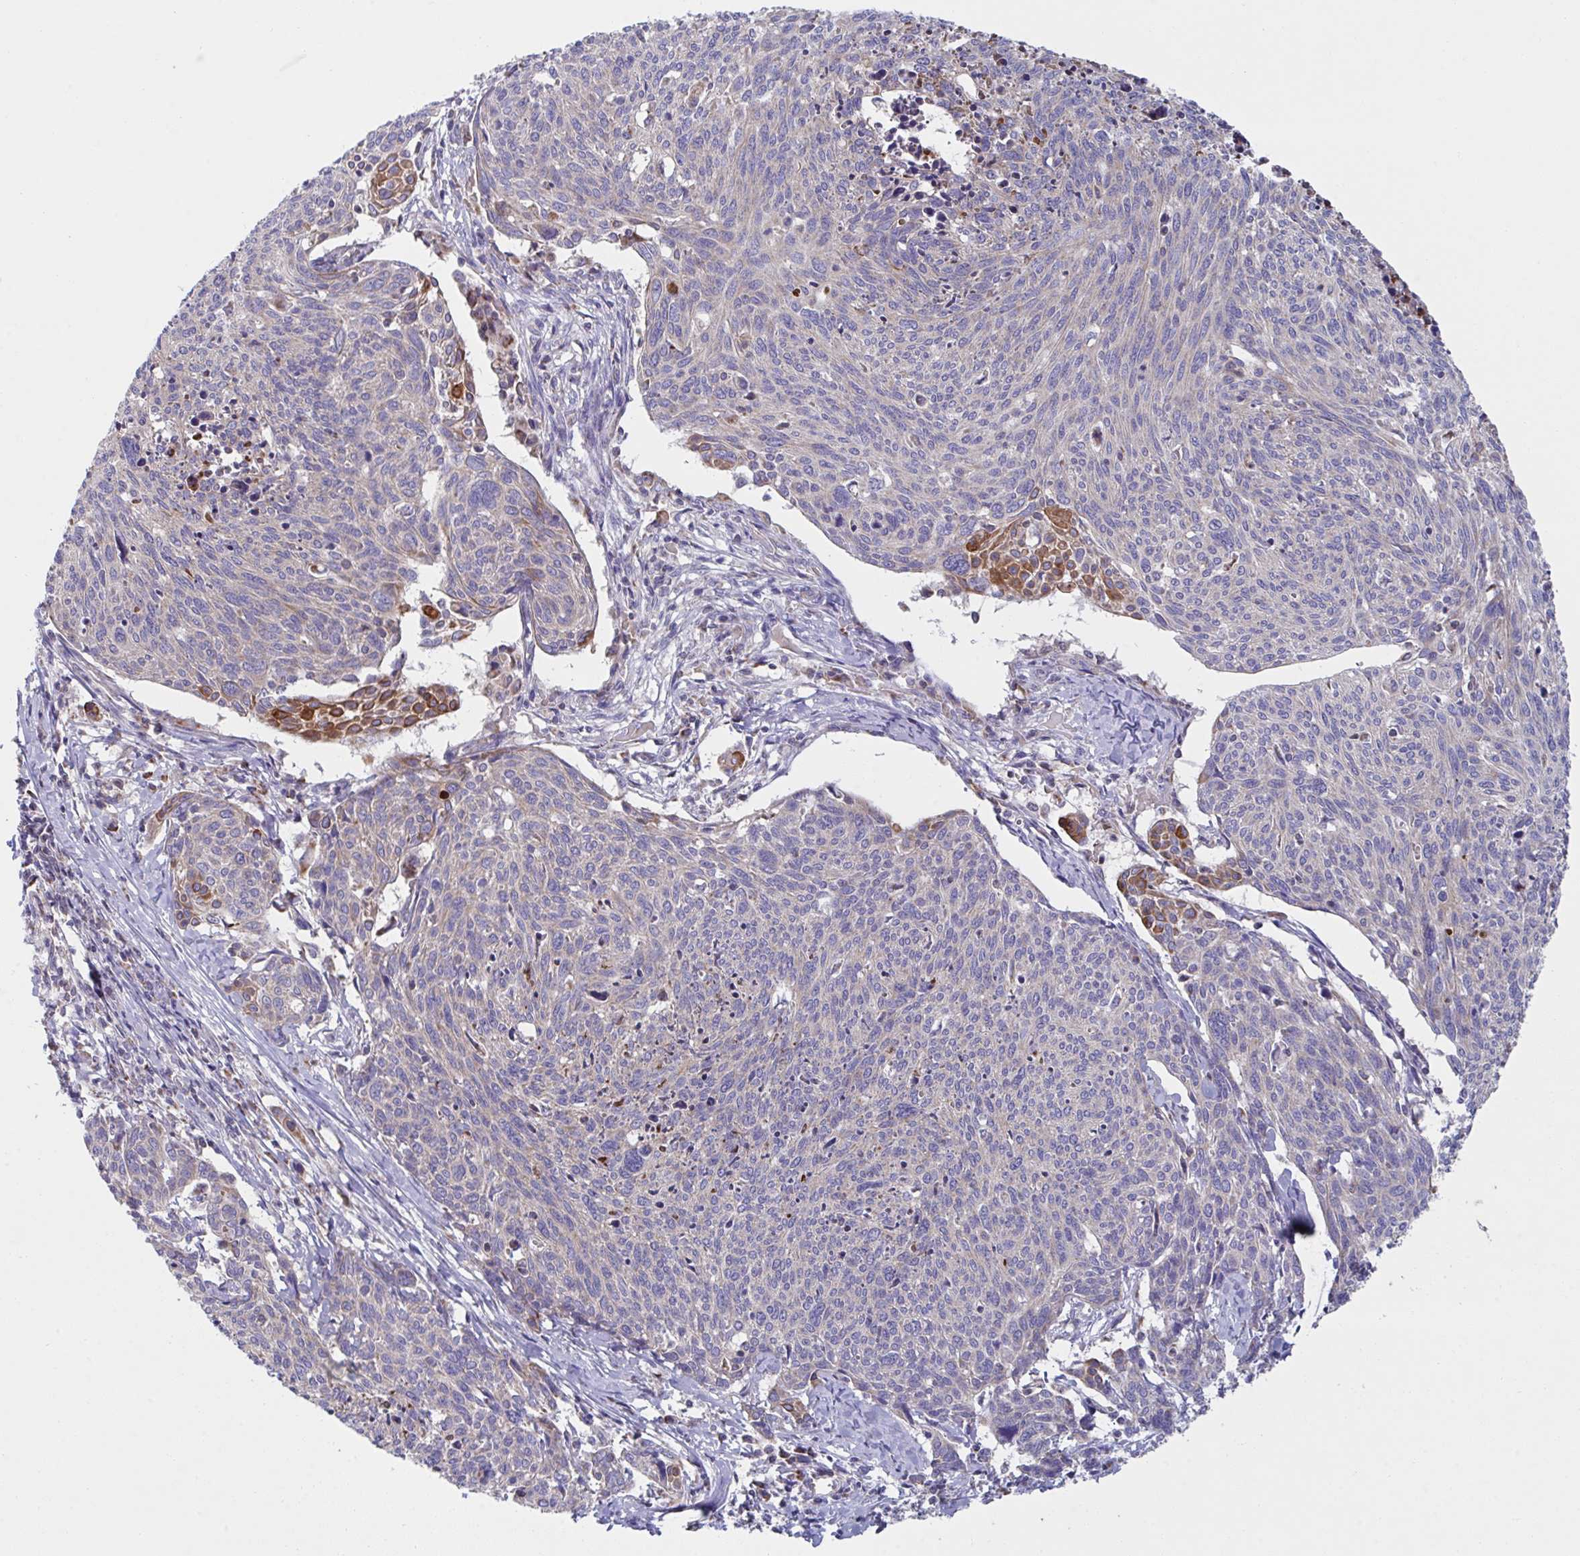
{"staining": {"intensity": "strong", "quantity": "<25%", "location": "cytoplasmic/membranous"}, "tissue": "cervical cancer", "cell_type": "Tumor cells", "image_type": "cancer", "snomed": [{"axis": "morphology", "description": "Squamous cell carcinoma, NOS"}, {"axis": "topography", "description": "Cervix"}], "caption": "Immunohistochemical staining of human cervical squamous cell carcinoma demonstrates medium levels of strong cytoplasmic/membranous staining in about <25% of tumor cells.", "gene": "NDUFA7", "patient": {"sex": "female", "age": 49}}